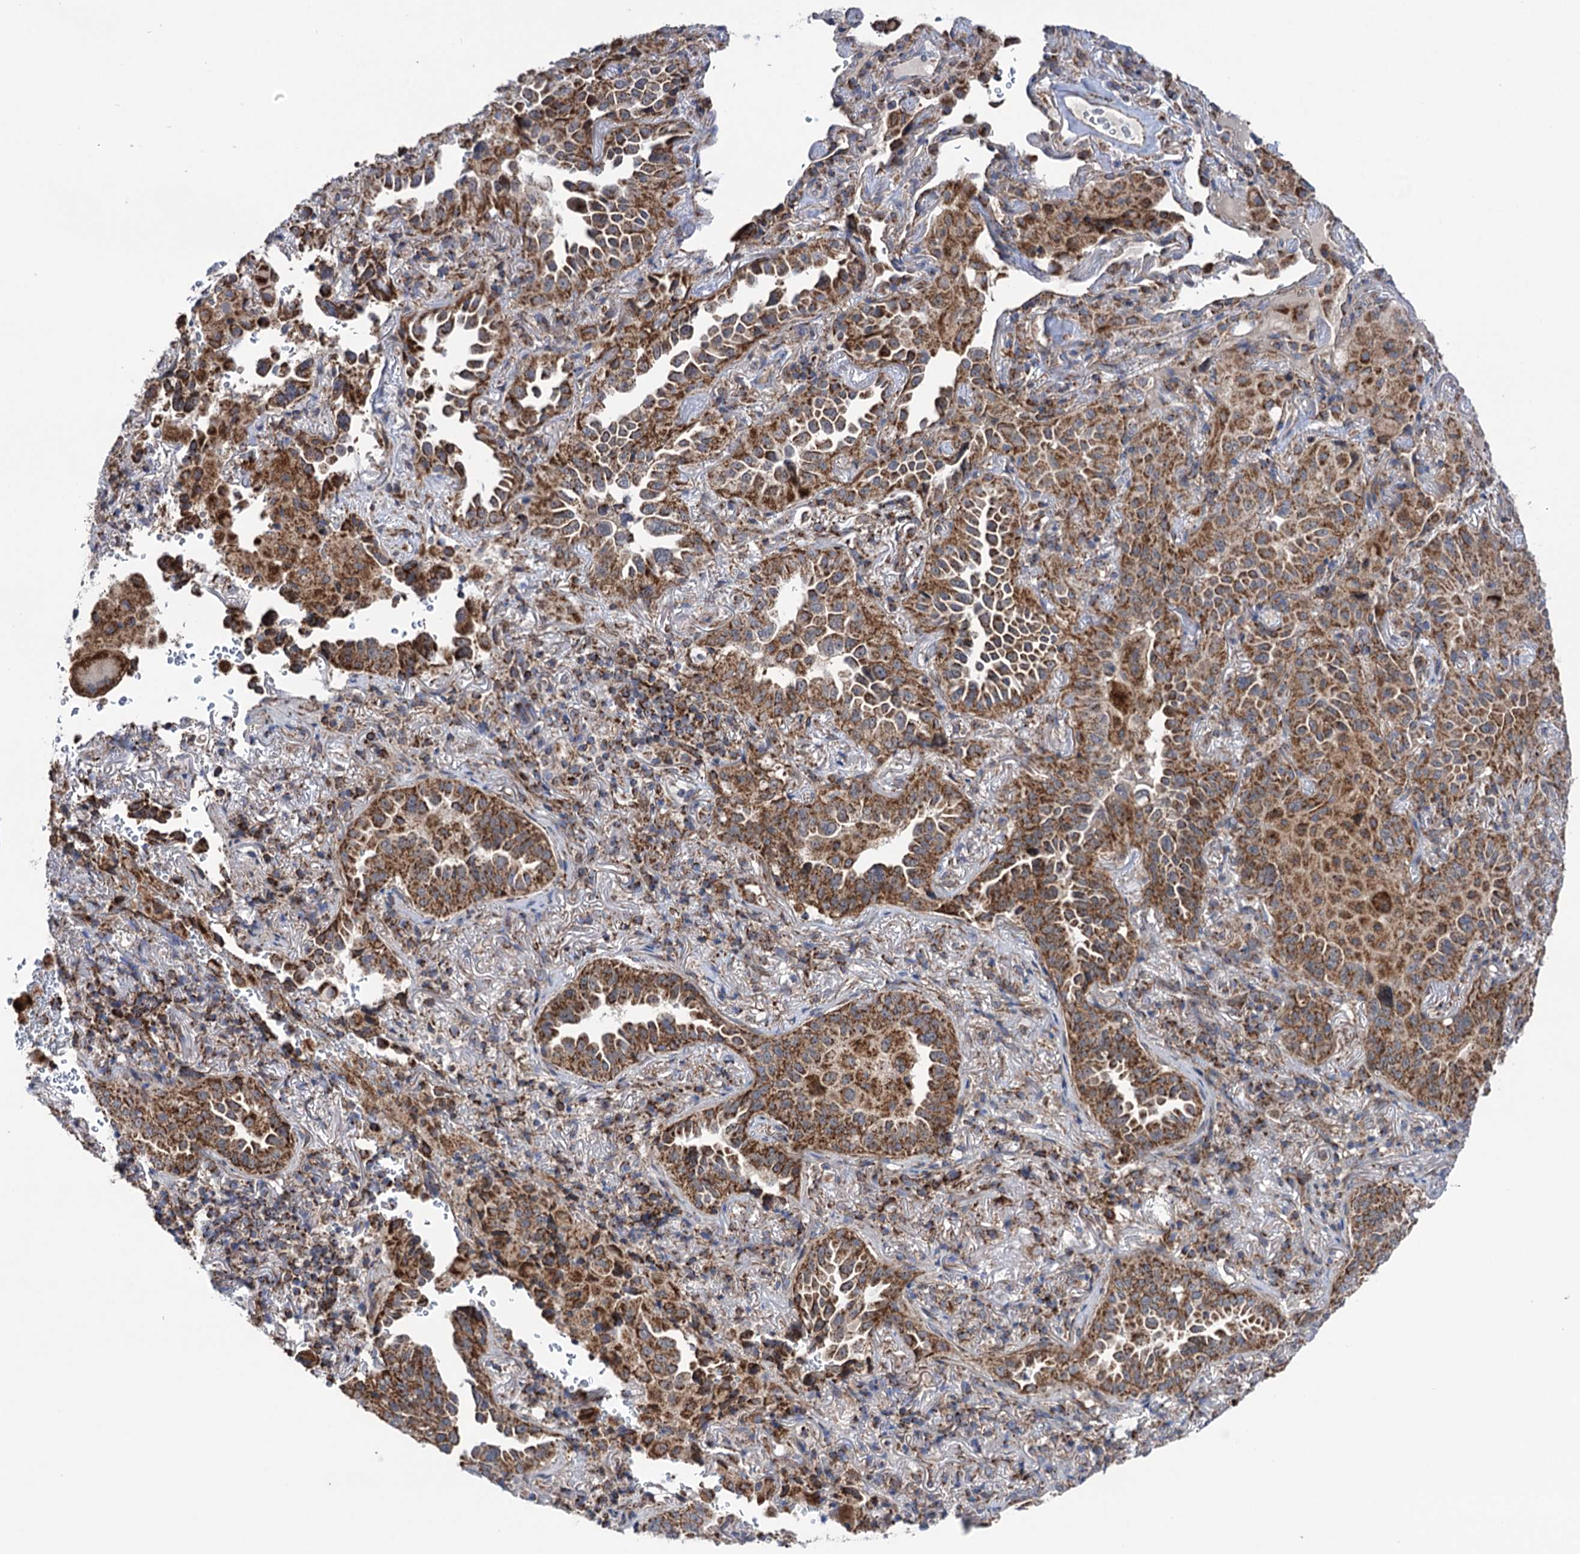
{"staining": {"intensity": "strong", "quantity": ">75%", "location": "cytoplasmic/membranous"}, "tissue": "lung cancer", "cell_type": "Tumor cells", "image_type": "cancer", "snomed": [{"axis": "morphology", "description": "Adenocarcinoma, NOS"}, {"axis": "topography", "description": "Lung"}], "caption": "A photomicrograph showing strong cytoplasmic/membranous staining in about >75% of tumor cells in lung adenocarcinoma, as visualized by brown immunohistochemical staining.", "gene": "SUCLA2", "patient": {"sex": "female", "age": 69}}